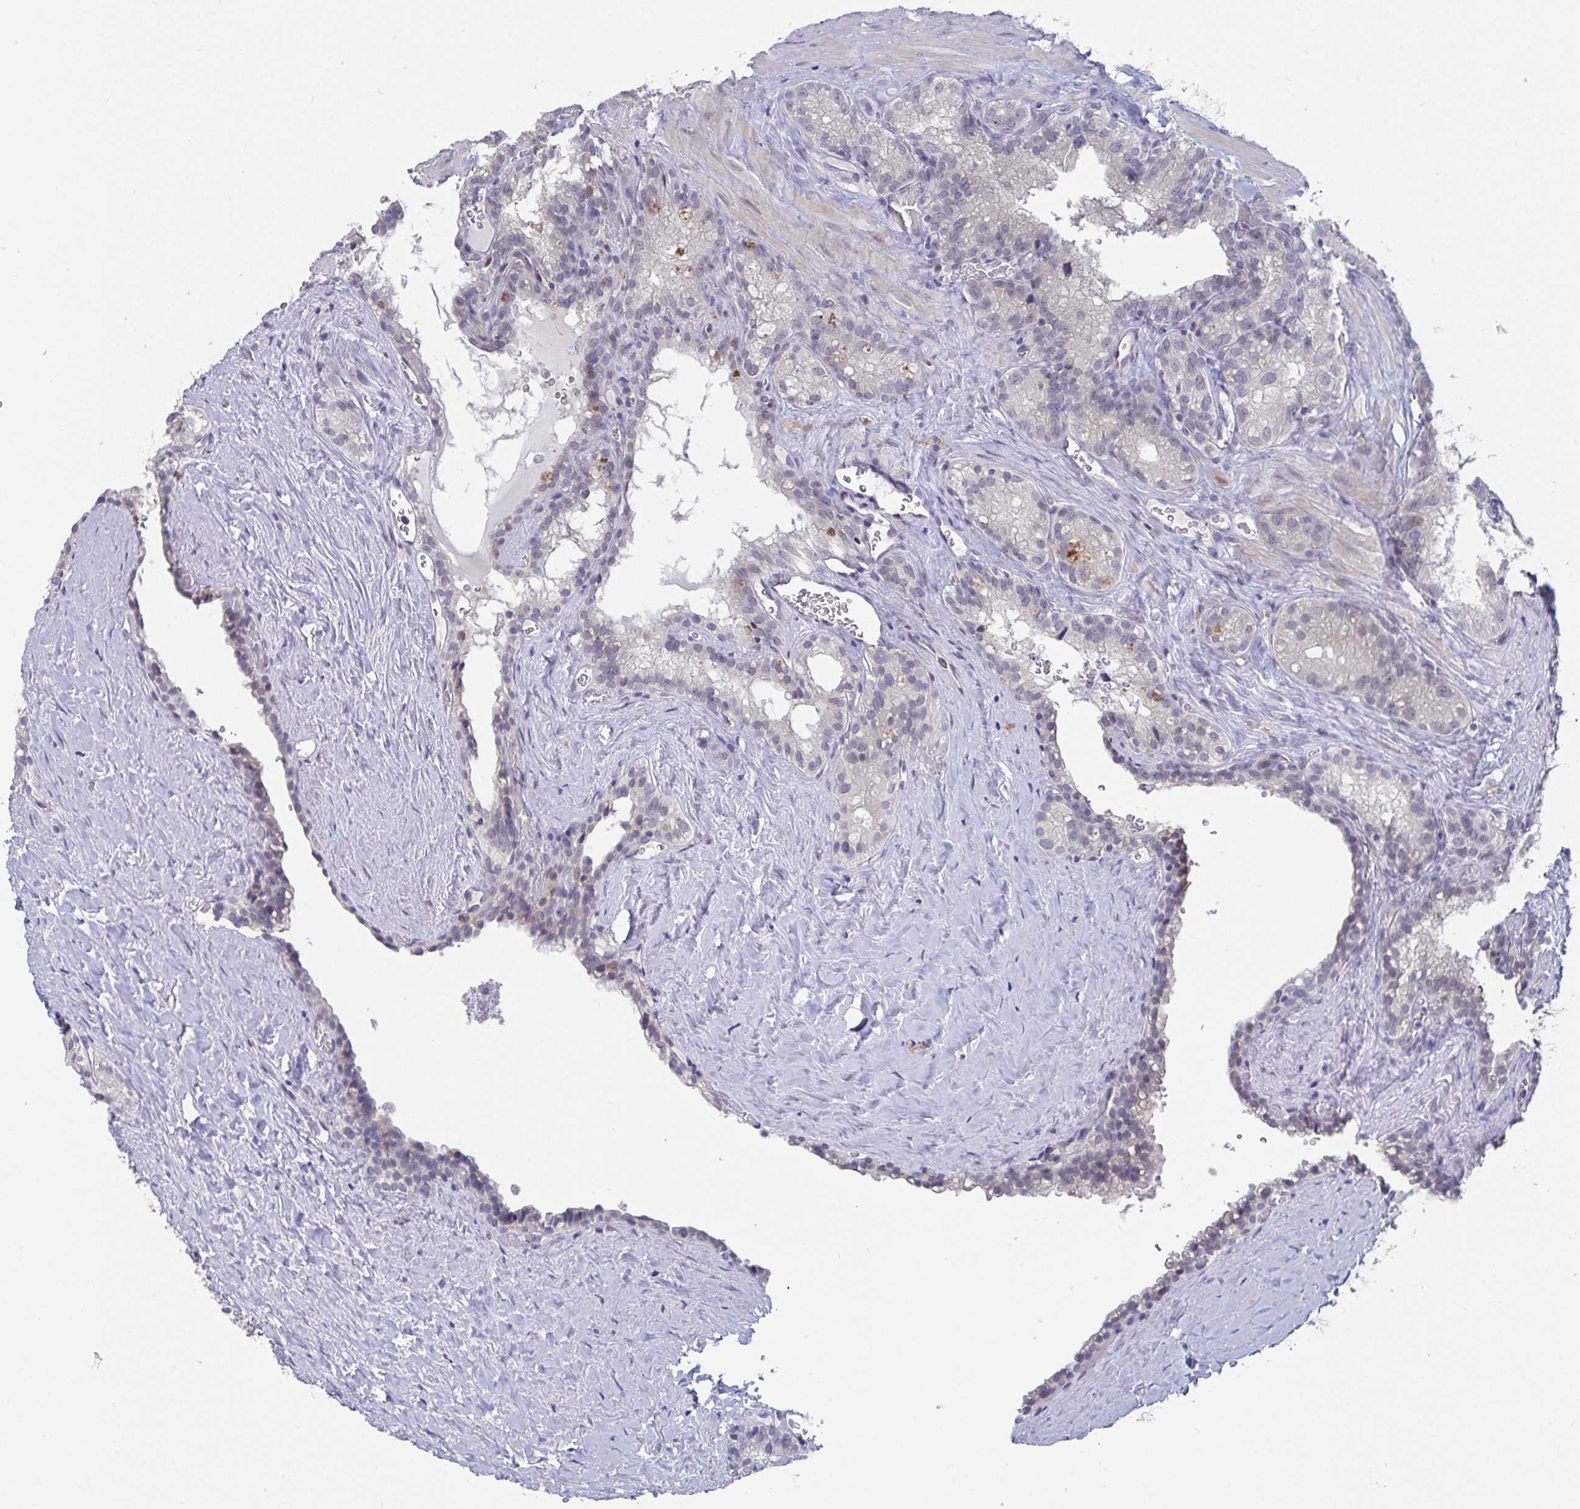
{"staining": {"intensity": "negative", "quantity": "none", "location": "none"}, "tissue": "seminal vesicle", "cell_type": "Glandular cells", "image_type": "normal", "snomed": [{"axis": "morphology", "description": "Normal tissue, NOS"}, {"axis": "topography", "description": "Seminal veicle"}], "caption": "Normal seminal vesicle was stained to show a protein in brown. There is no significant positivity in glandular cells. Brightfield microscopy of IHC stained with DAB (3,3'-diaminobenzidine) (brown) and hematoxylin (blue), captured at high magnification.", "gene": "FAM156A", "patient": {"sex": "male", "age": 47}}